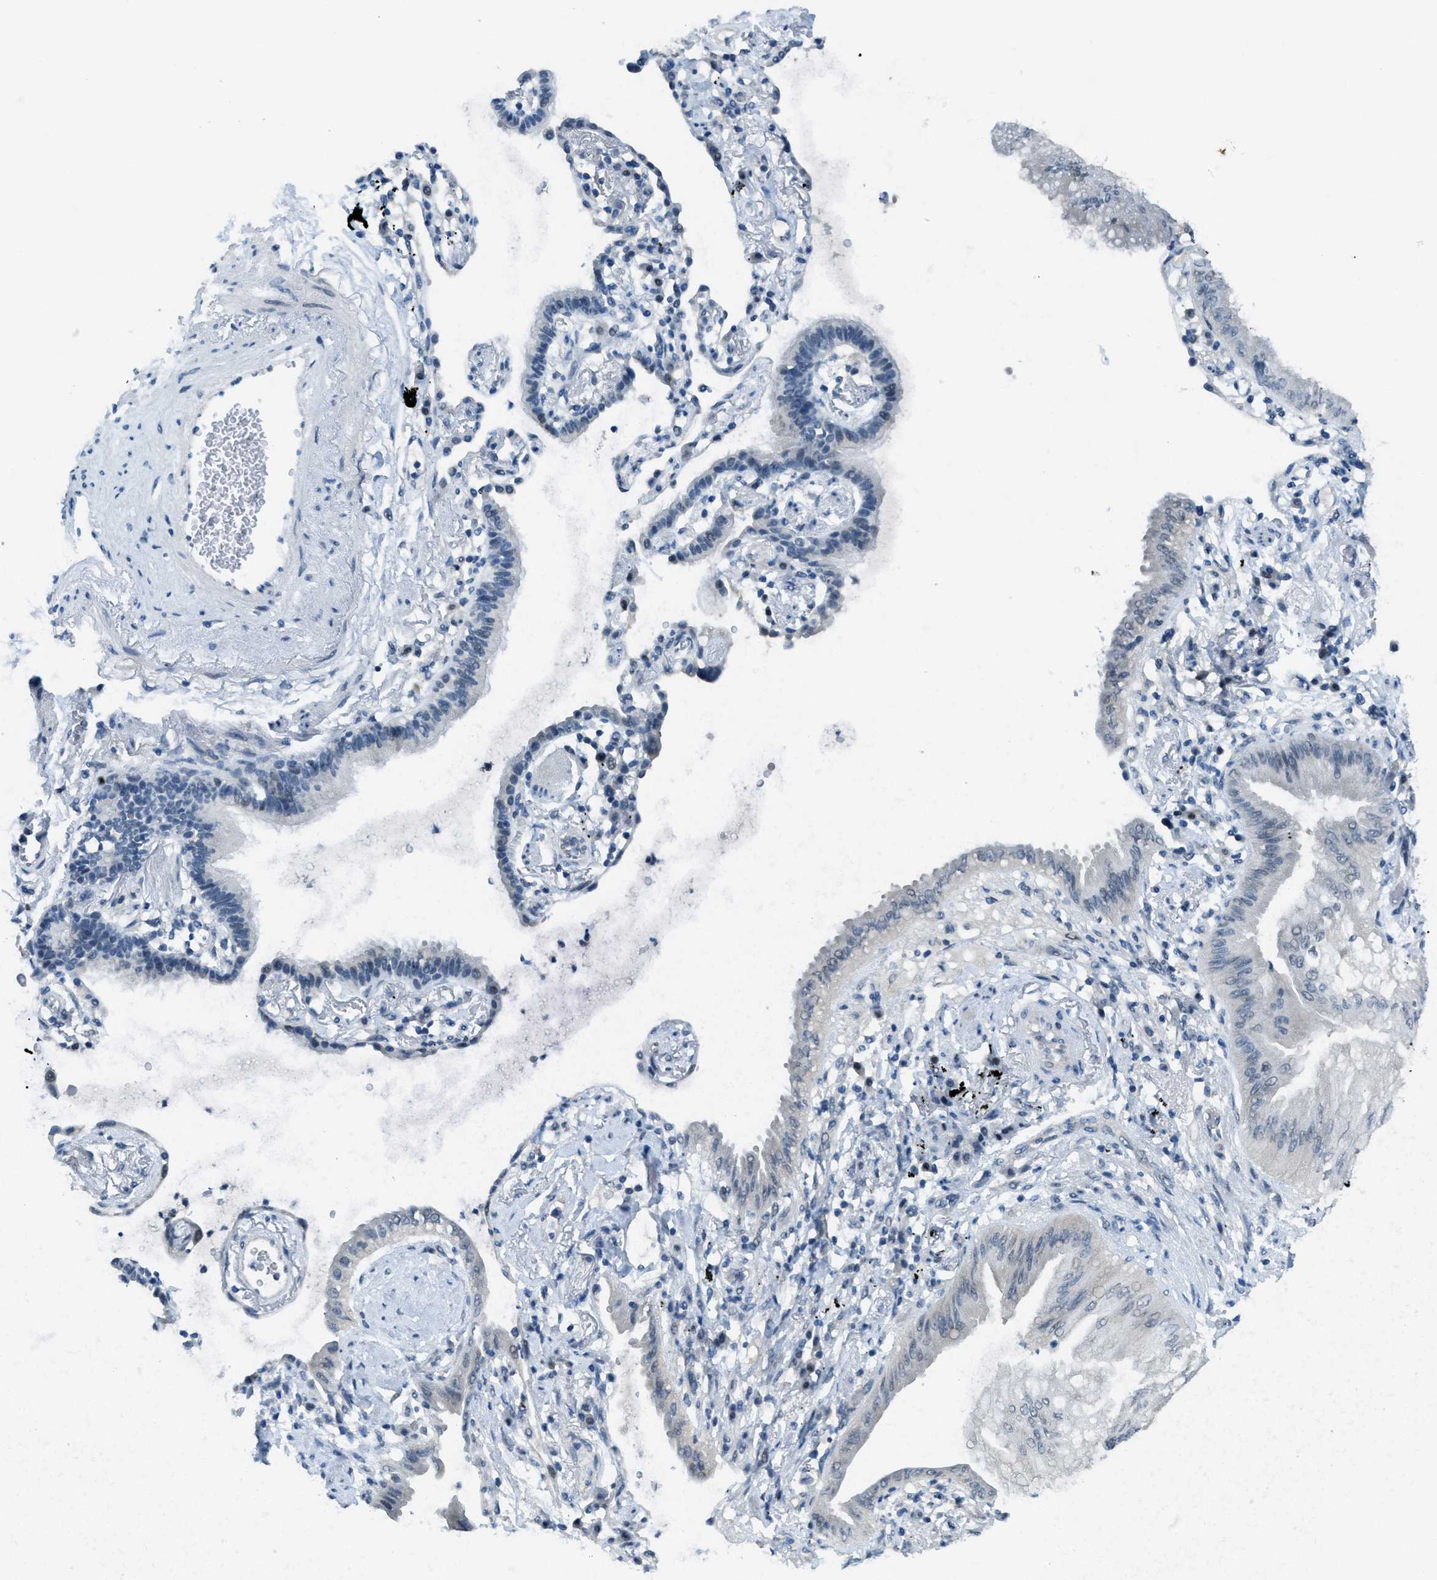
{"staining": {"intensity": "negative", "quantity": "none", "location": "none"}, "tissue": "lung cancer", "cell_type": "Tumor cells", "image_type": "cancer", "snomed": [{"axis": "morphology", "description": "Normal tissue, NOS"}, {"axis": "morphology", "description": "Adenocarcinoma, NOS"}, {"axis": "topography", "description": "Bronchus"}, {"axis": "topography", "description": "Lung"}], "caption": "DAB (3,3'-diaminobenzidine) immunohistochemical staining of adenocarcinoma (lung) reveals no significant expression in tumor cells.", "gene": "TTC13", "patient": {"sex": "female", "age": 70}}